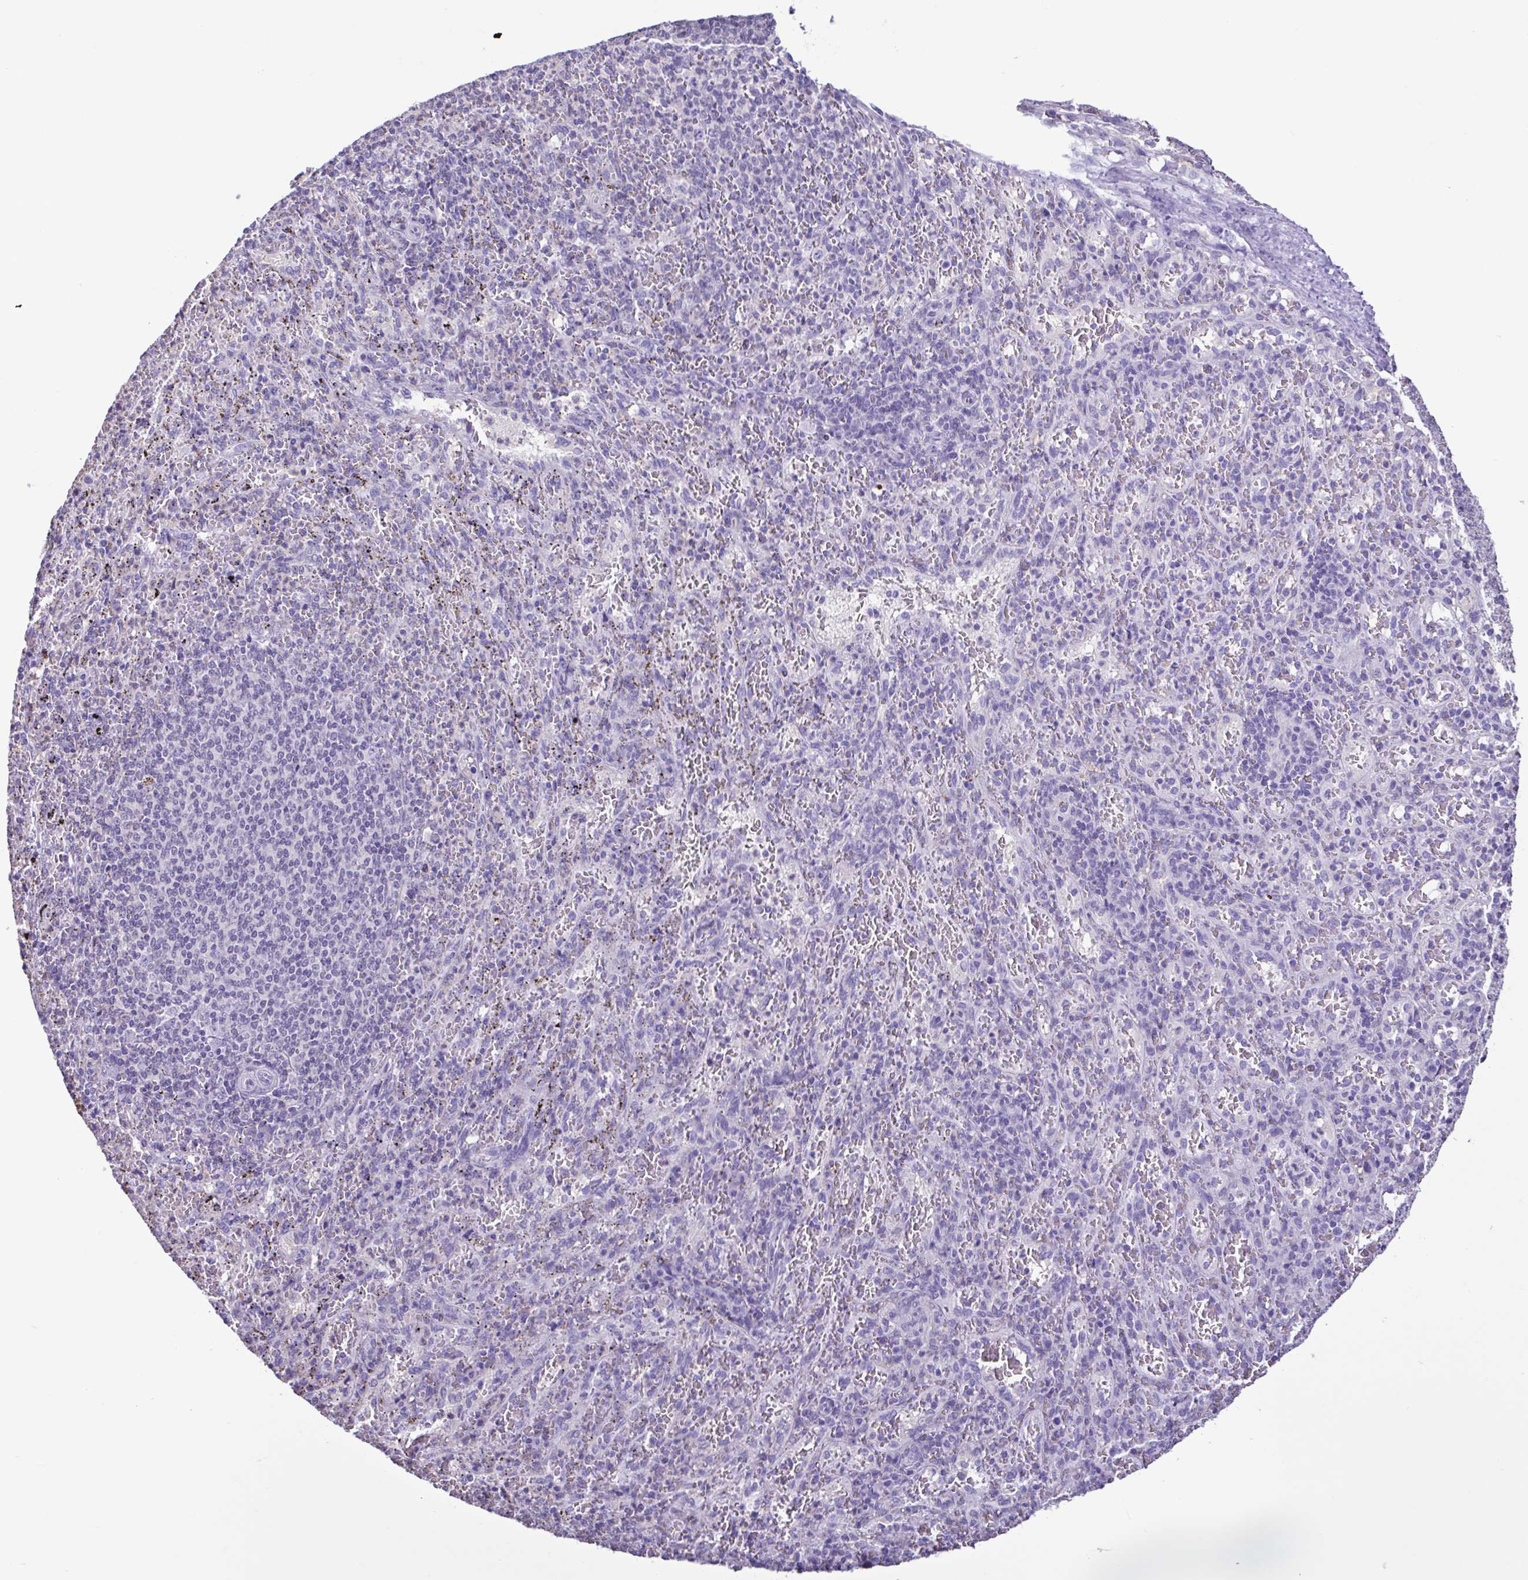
{"staining": {"intensity": "negative", "quantity": "none", "location": "none"}, "tissue": "spleen", "cell_type": "Cells in red pulp", "image_type": "normal", "snomed": [{"axis": "morphology", "description": "Normal tissue, NOS"}, {"axis": "topography", "description": "Spleen"}], "caption": "Immunohistochemistry (IHC) micrograph of normal spleen: human spleen stained with DAB (3,3'-diaminobenzidine) displays no significant protein staining in cells in red pulp. Nuclei are stained in blue.", "gene": "CBY2", "patient": {"sex": "male", "age": 57}}